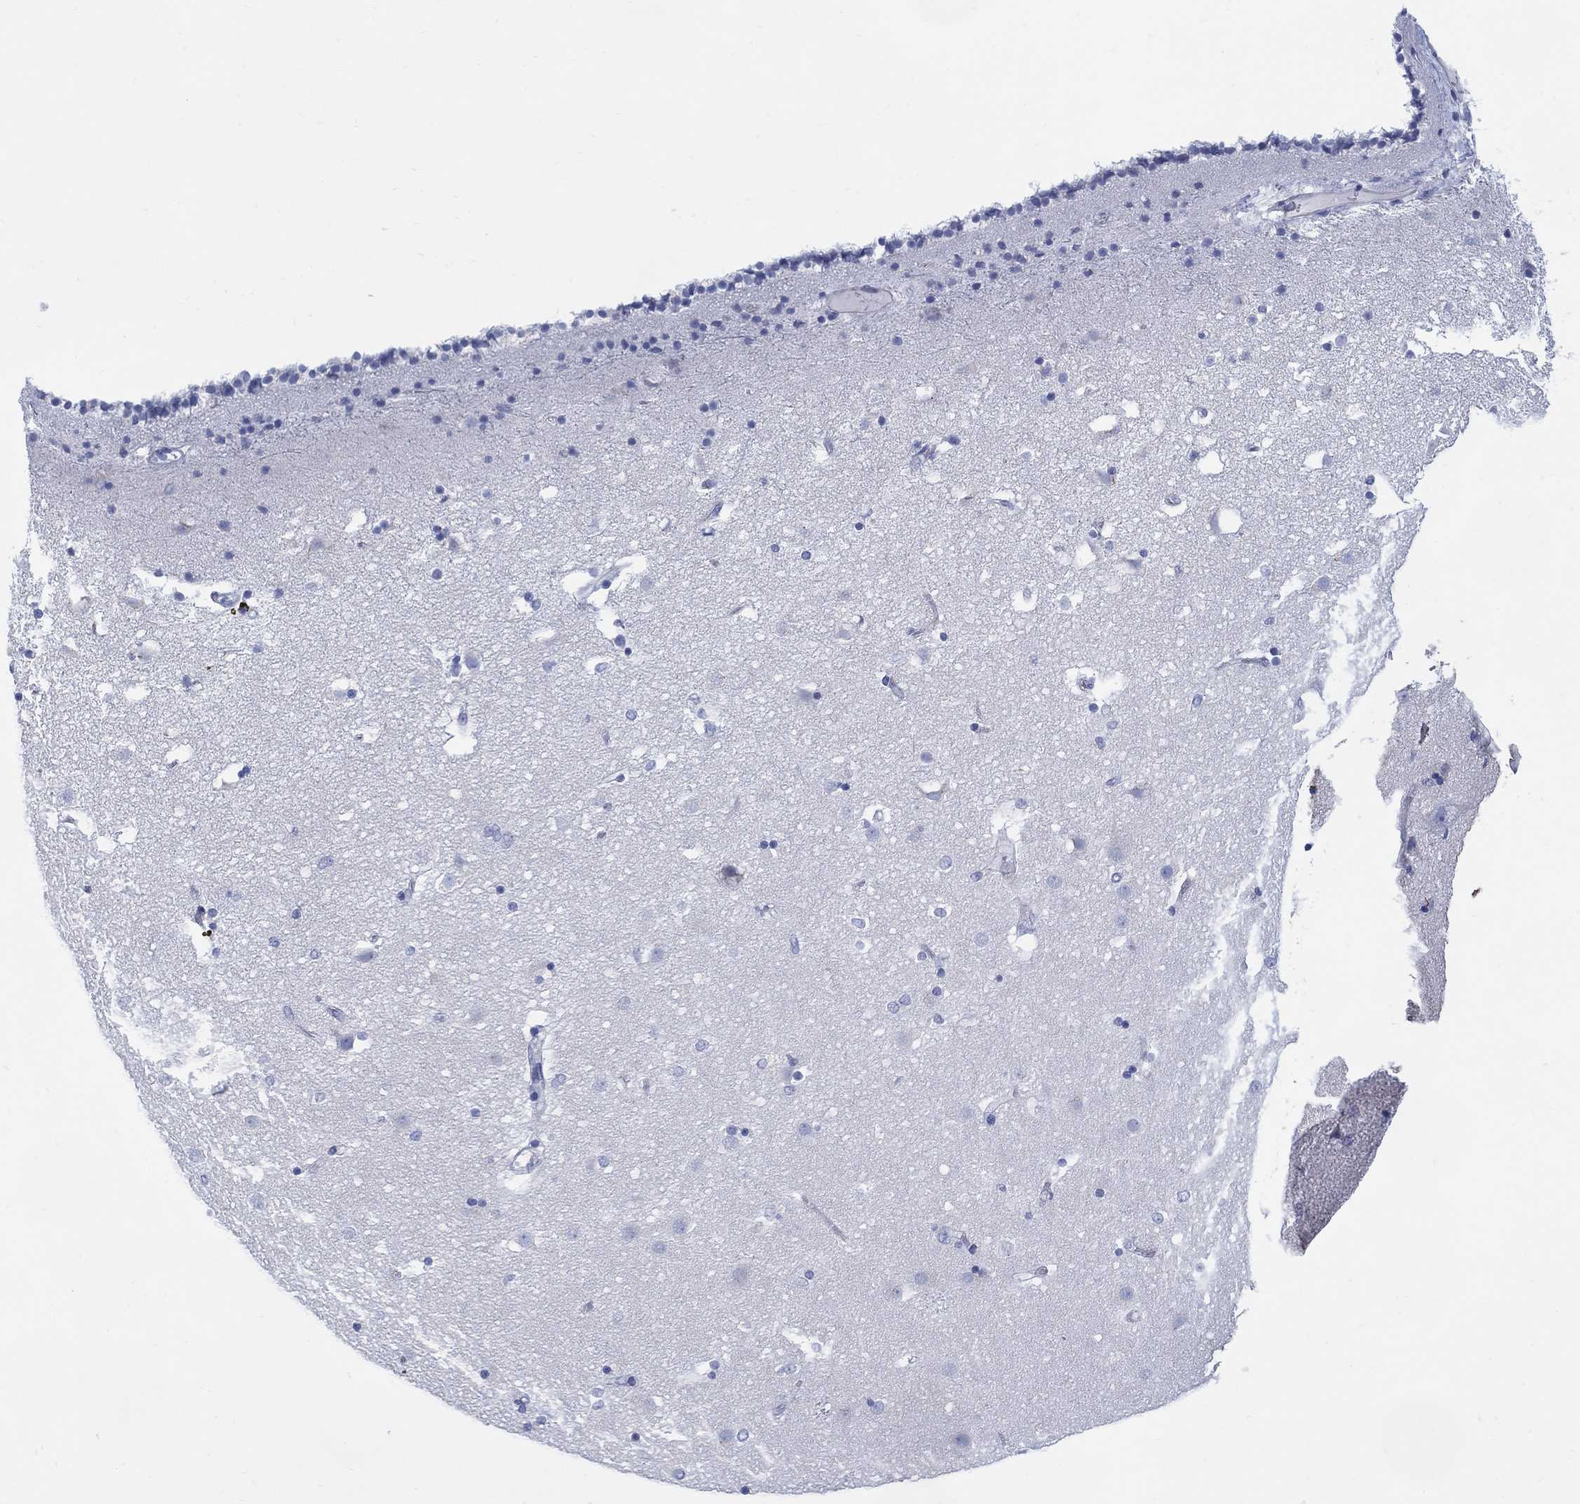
{"staining": {"intensity": "negative", "quantity": "none", "location": "none"}, "tissue": "caudate", "cell_type": "Glial cells", "image_type": "normal", "snomed": [{"axis": "morphology", "description": "Normal tissue, NOS"}, {"axis": "topography", "description": "Lateral ventricle wall"}], "caption": "Glial cells are negative for brown protein staining in benign caudate. (DAB (3,3'-diaminobenzidine) IHC with hematoxylin counter stain).", "gene": "DDI1", "patient": {"sex": "female", "age": 71}}